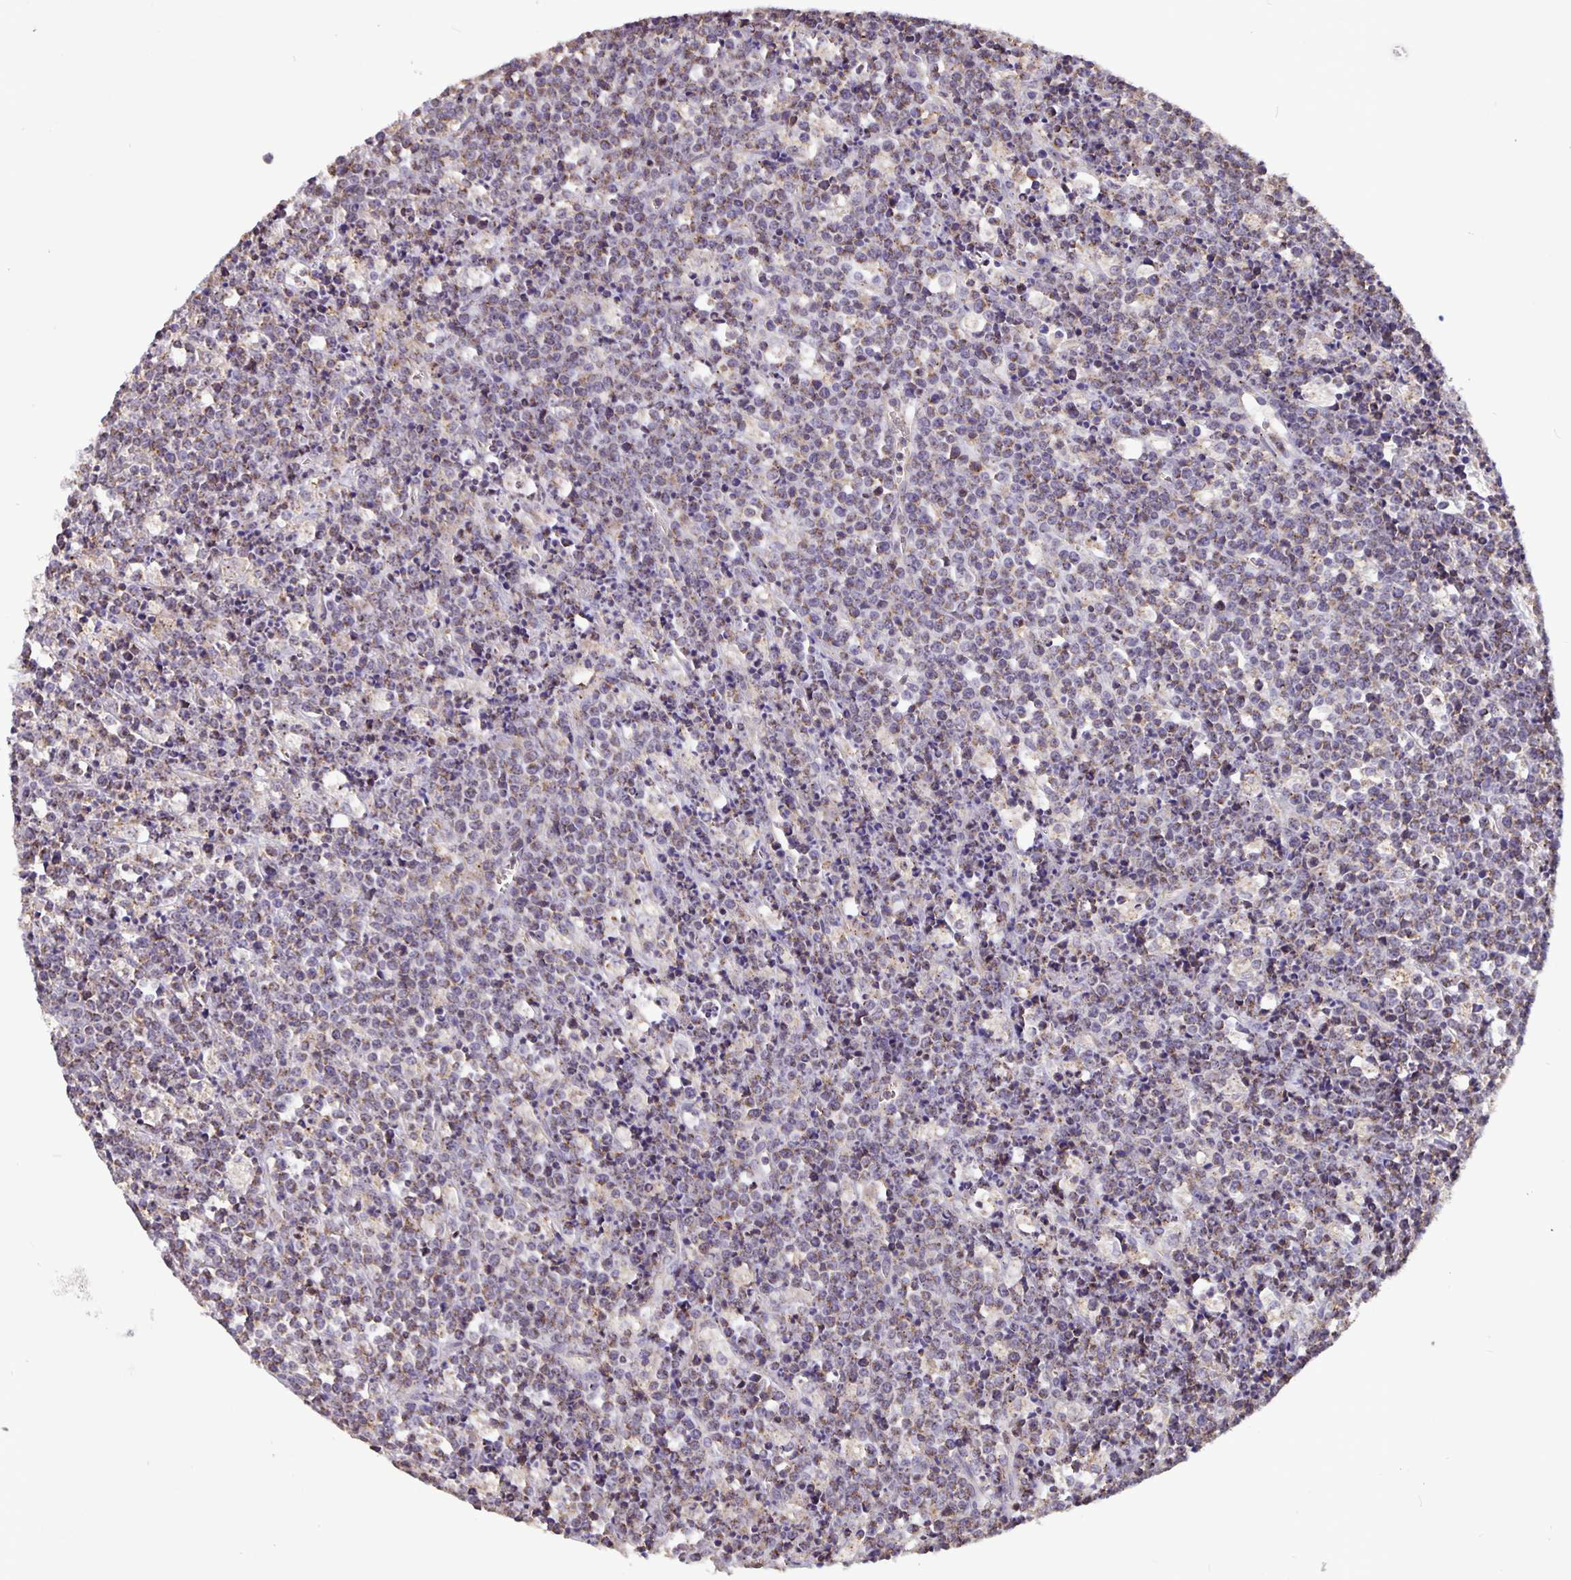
{"staining": {"intensity": "weak", "quantity": ">75%", "location": "cytoplasmic/membranous"}, "tissue": "lymphoma", "cell_type": "Tumor cells", "image_type": "cancer", "snomed": [{"axis": "morphology", "description": "Malignant lymphoma, non-Hodgkin's type, High grade"}, {"axis": "topography", "description": "Ovary"}], "caption": "This is an image of IHC staining of lymphoma, which shows weak staining in the cytoplasmic/membranous of tumor cells.", "gene": "TMEM71", "patient": {"sex": "female", "age": 56}}